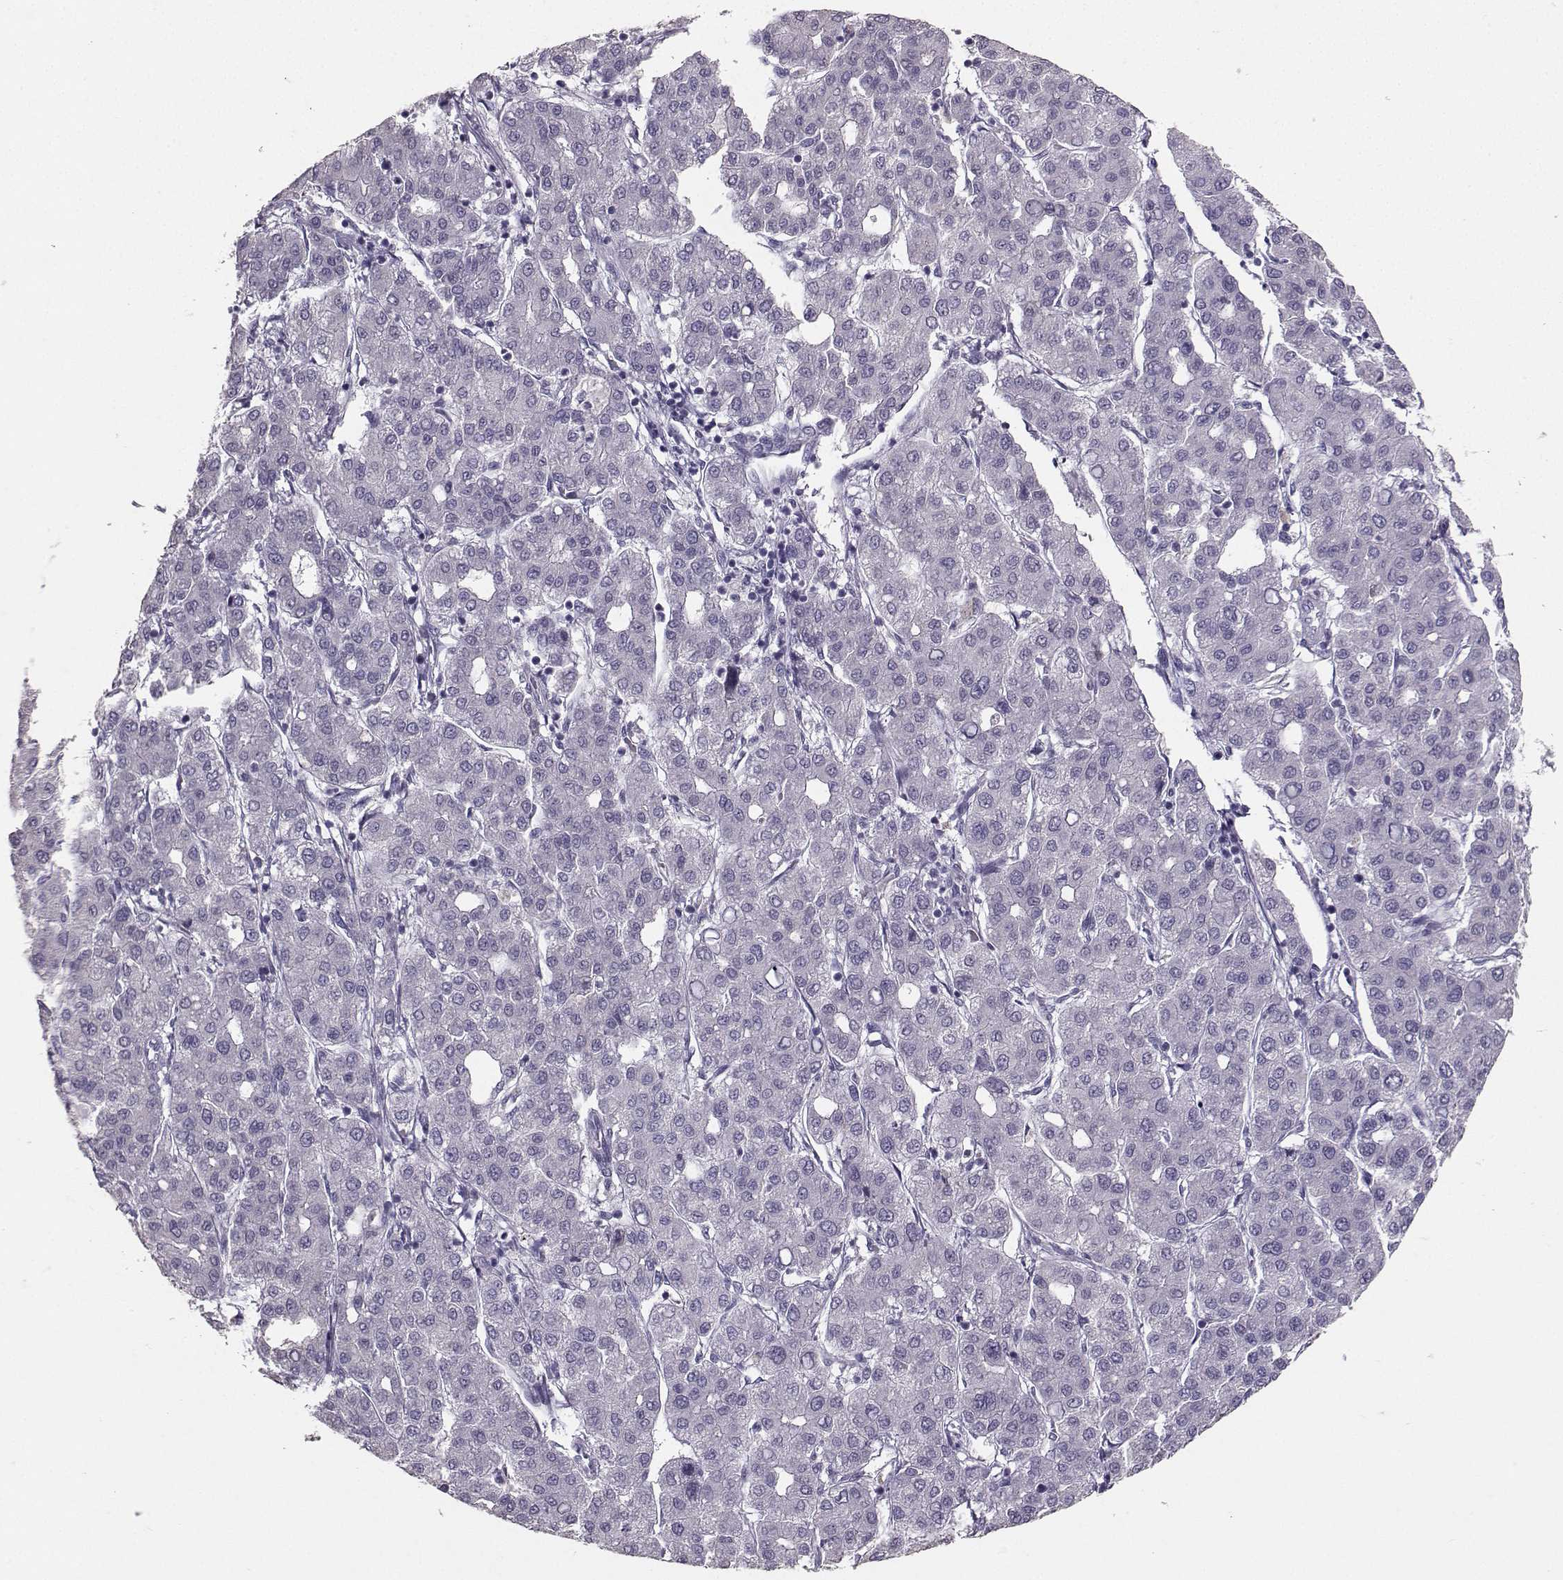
{"staining": {"intensity": "negative", "quantity": "none", "location": "none"}, "tissue": "liver cancer", "cell_type": "Tumor cells", "image_type": "cancer", "snomed": [{"axis": "morphology", "description": "Carcinoma, Hepatocellular, NOS"}, {"axis": "topography", "description": "Liver"}], "caption": "An image of hepatocellular carcinoma (liver) stained for a protein demonstrates no brown staining in tumor cells.", "gene": "PKP2", "patient": {"sex": "male", "age": 65}}